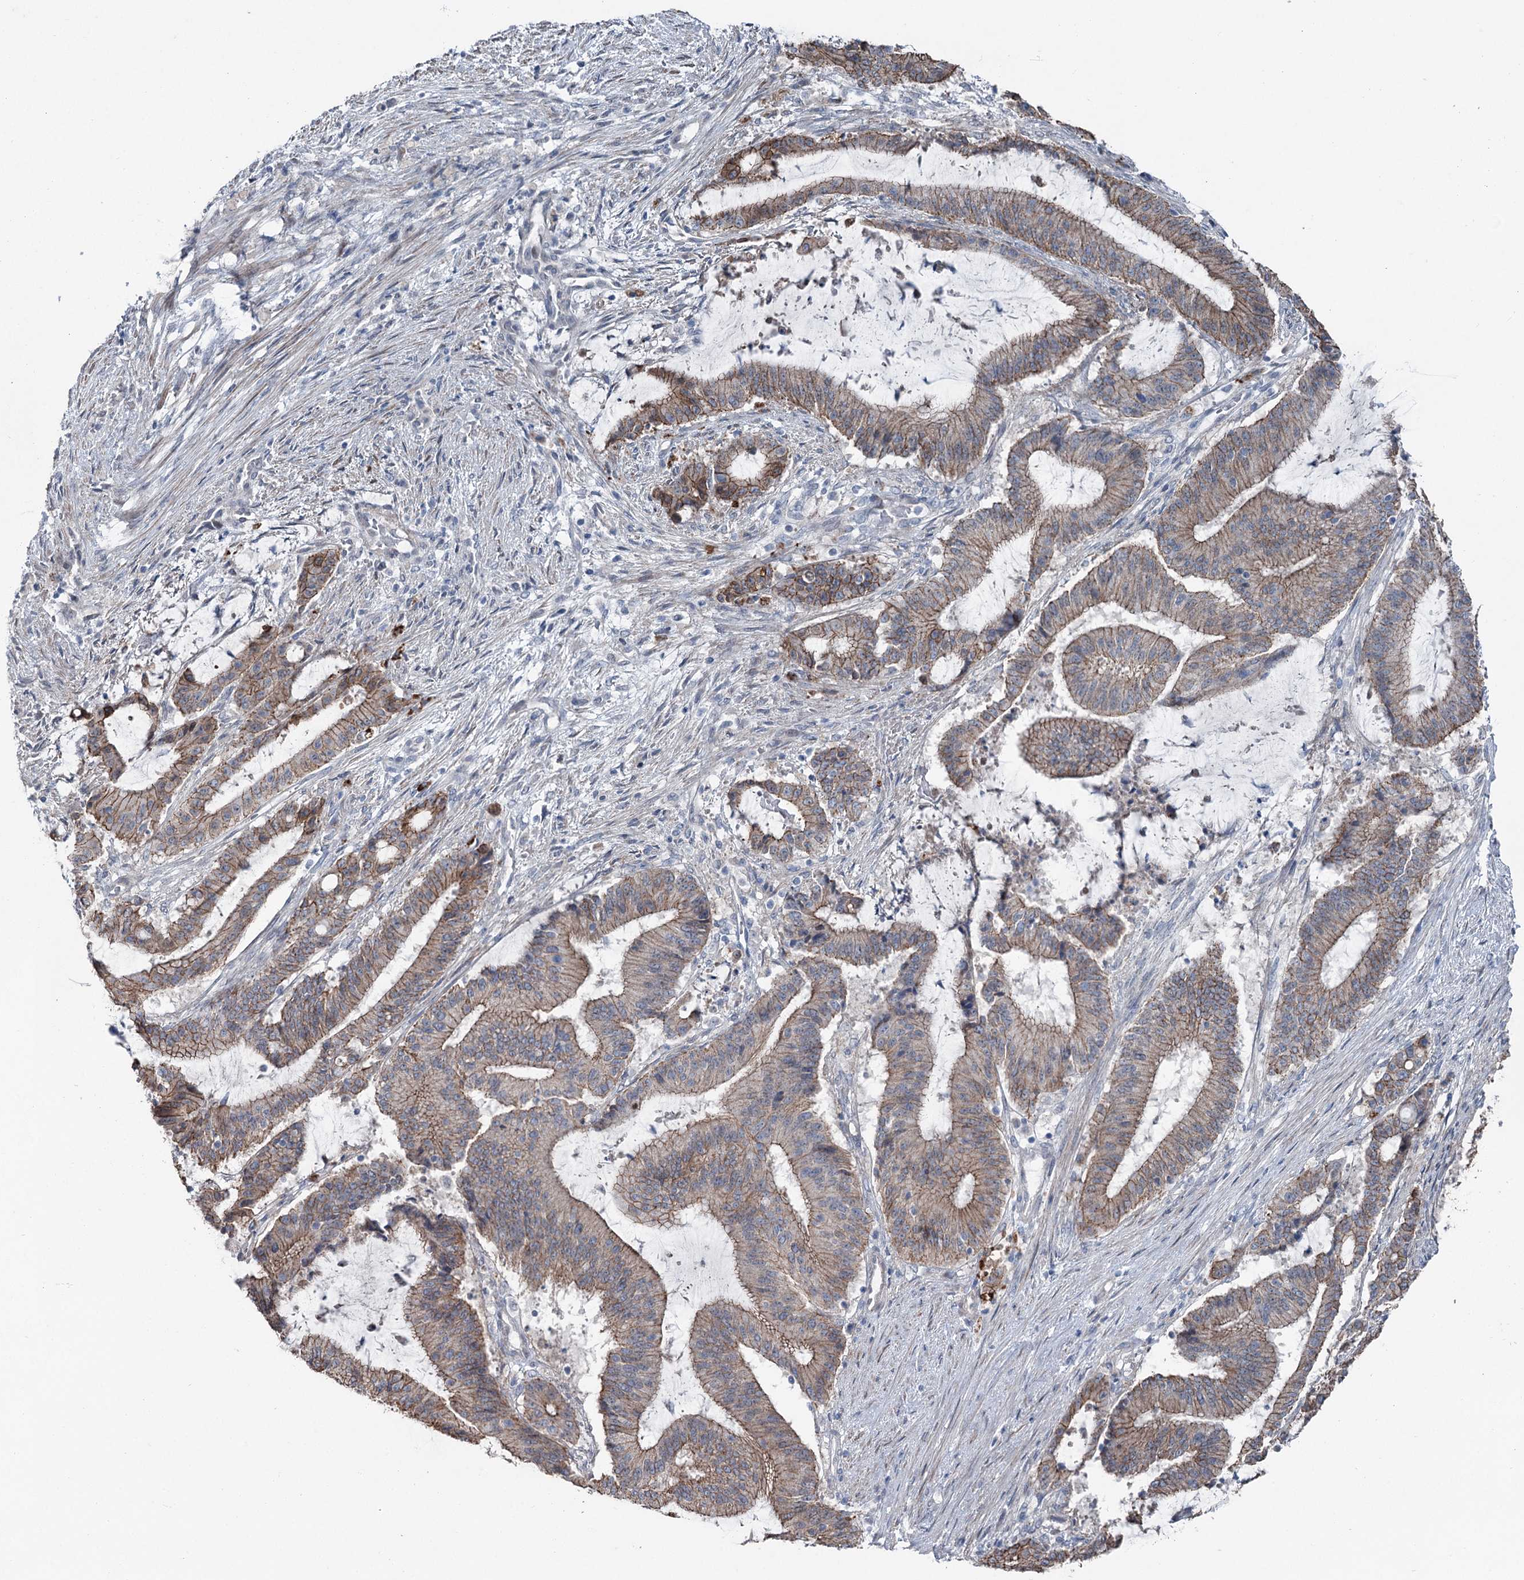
{"staining": {"intensity": "moderate", "quantity": ">75%", "location": "cytoplasmic/membranous"}, "tissue": "liver cancer", "cell_type": "Tumor cells", "image_type": "cancer", "snomed": [{"axis": "morphology", "description": "Normal tissue, NOS"}, {"axis": "morphology", "description": "Cholangiocarcinoma"}, {"axis": "topography", "description": "Liver"}, {"axis": "topography", "description": "Peripheral nerve tissue"}], "caption": "DAB immunohistochemical staining of liver cancer (cholangiocarcinoma) displays moderate cytoplasmic/membranous protein expression in approximately >75% of tumor cells.", "gene": "FAM120B", "patient": {"sex": "female", "age": 73}}